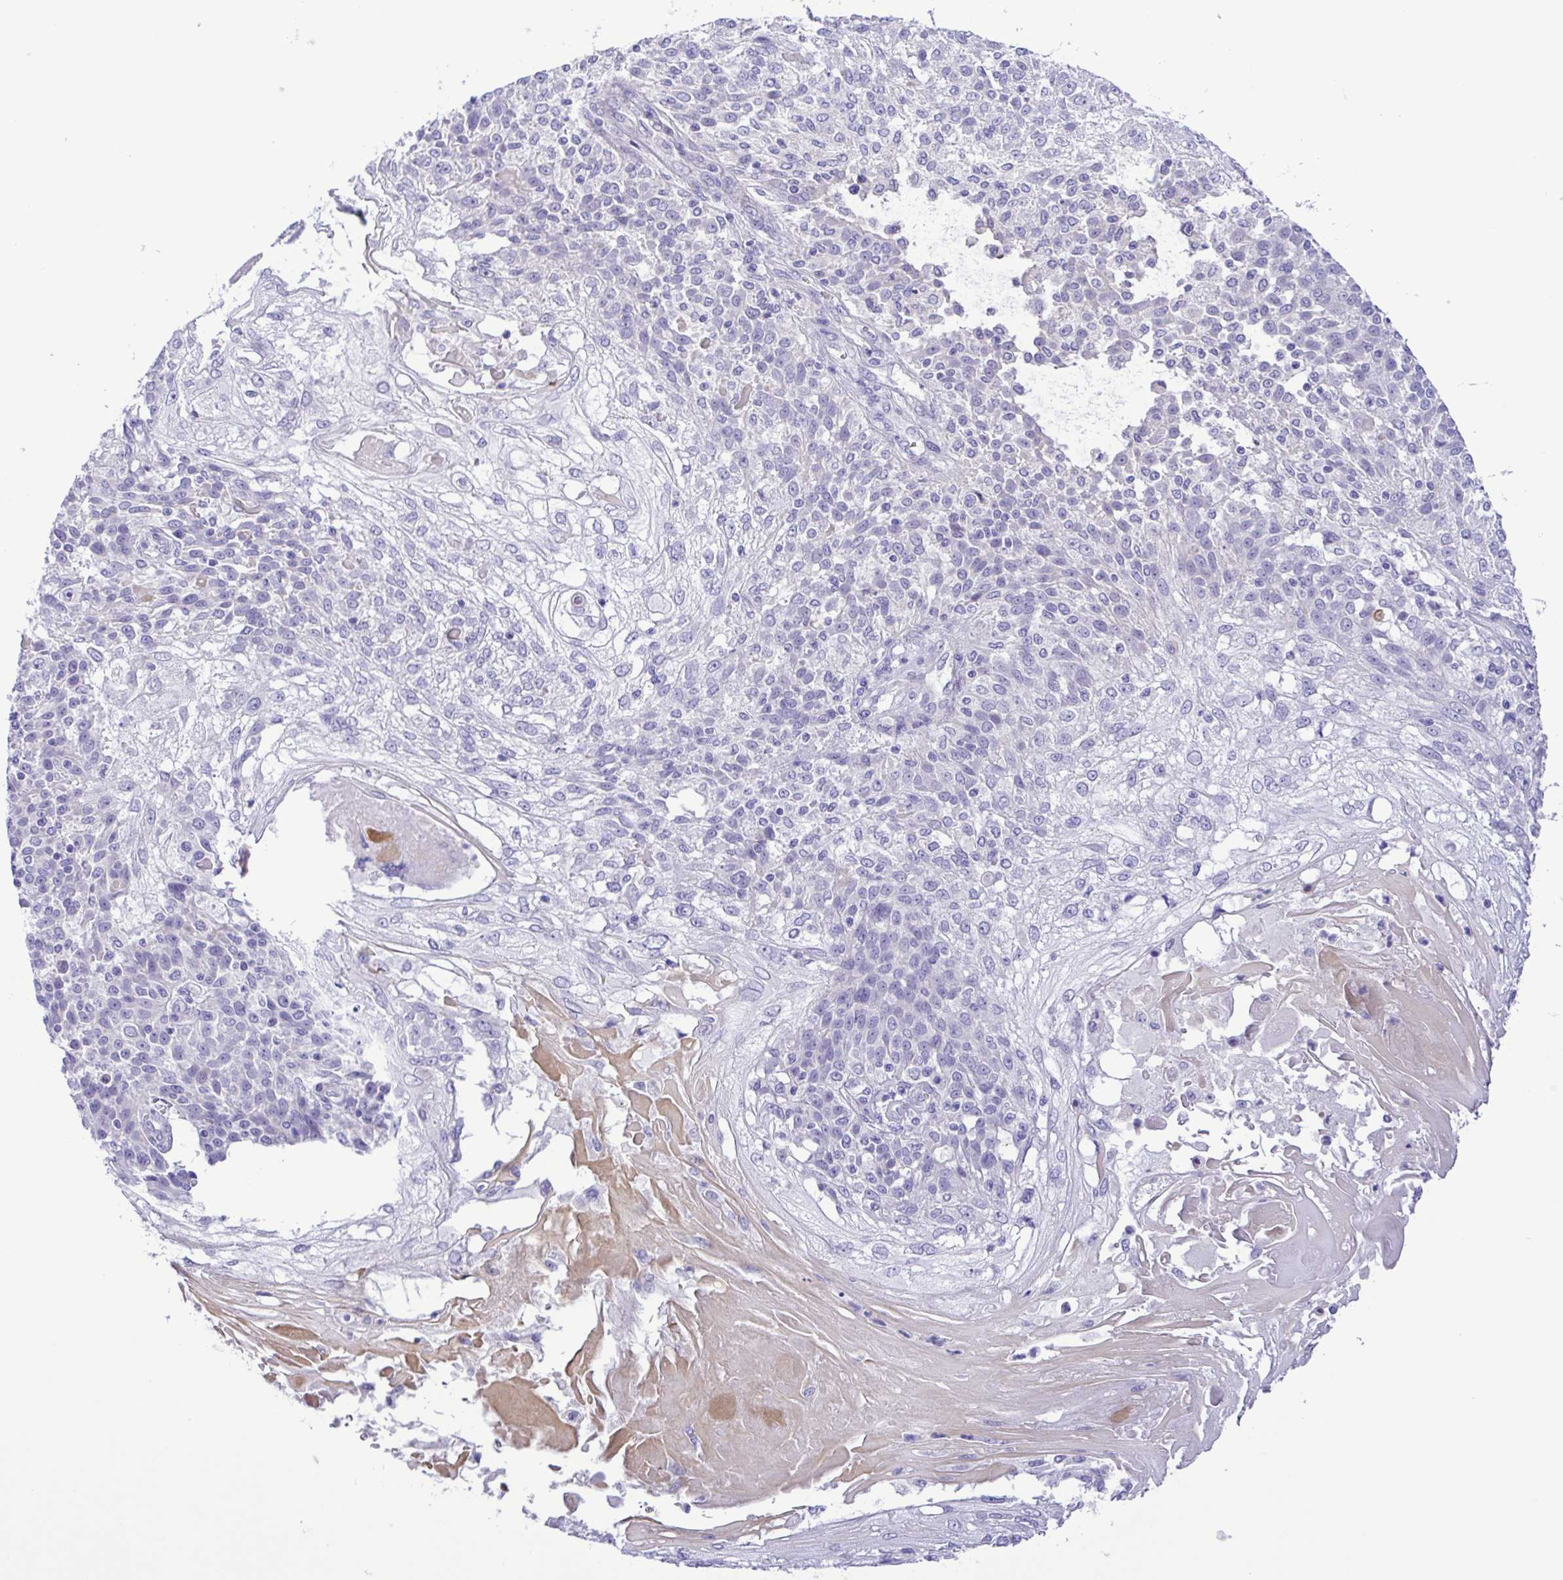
{"staining": {"intensity": "negative", "quantity": "none", "location": "none"}, "tissue": "skin cancer", "cell_type": "Tumor cells", "image_type": "cancer", "snomed": [{"axis": "morphology", "description": "Normal tissue, NOS"}, {"axis": "morphology", "description": "Squamous cell carcinoma, NOS"}, {"axis": "topography", "description": "Skin"}], "caption": "Immunohistochemical staining of squamous cell carcinoma (skin) shows no significant staining in tumor cells. (Immunohistochemistry, brightfield microscopy, high magnification).", "gene": "GABBR2", "patient": {"sex": "female", "age": 83}}